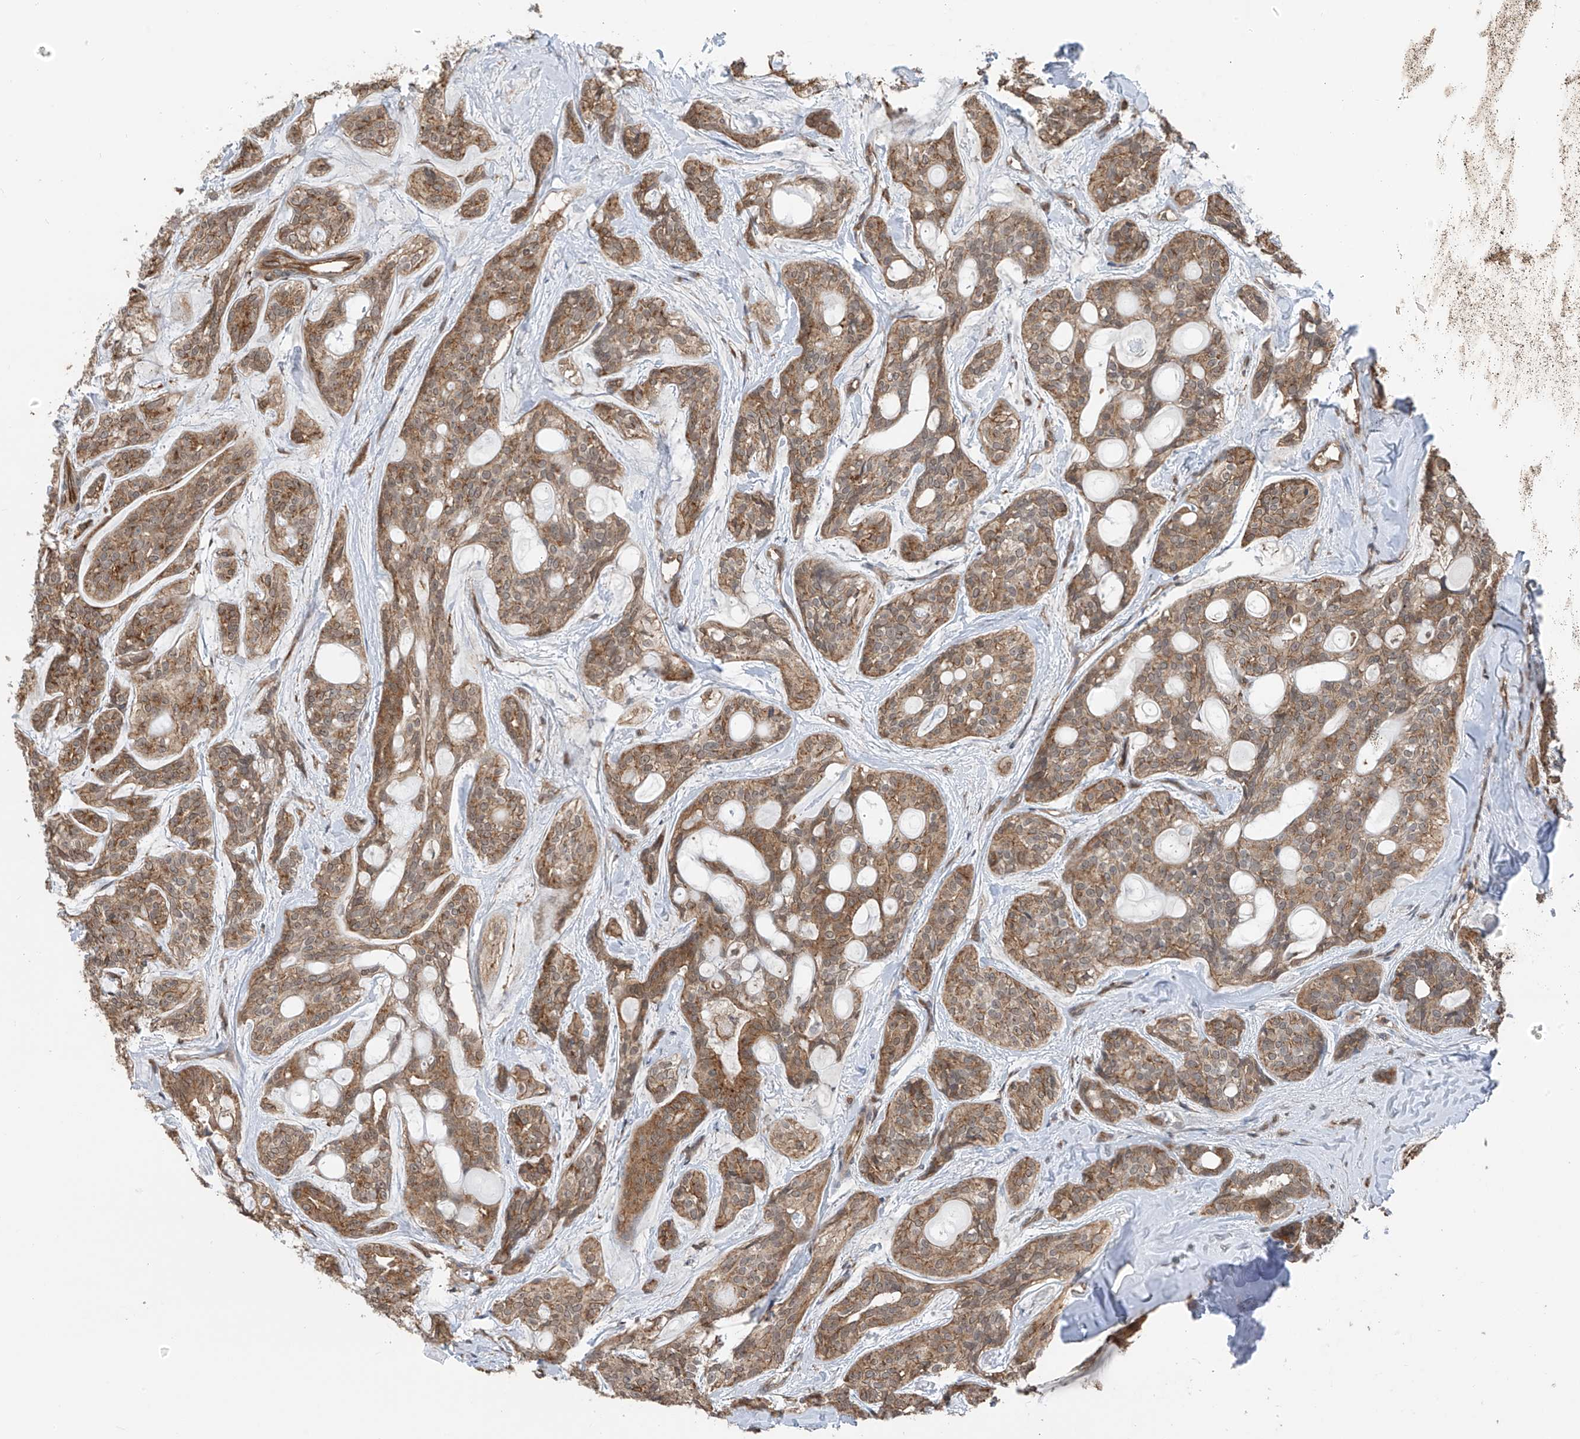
{"staining": {"intensity": "moderate", "quantity": ">75%", "location": "cytoplasmic/membranous"}, "tissue": "head and neck cancer", "cell_type": "Tumor cells", "image_type": "cancer", "snomed": [{"axis": "morphology", "description": "Adenocarcinoma, NOS"}, {"axis": "topography", "description": "Head-Neck"}], "caption": "A photomicrograph showing moderate cytoplasmic/membranous staining in about >75% of tumor cells in head and neck cancer, as visualized by brown immunohistochemical staining.", "gene": "ZNF189", "patient": {"sex": "male", "age": 66}}